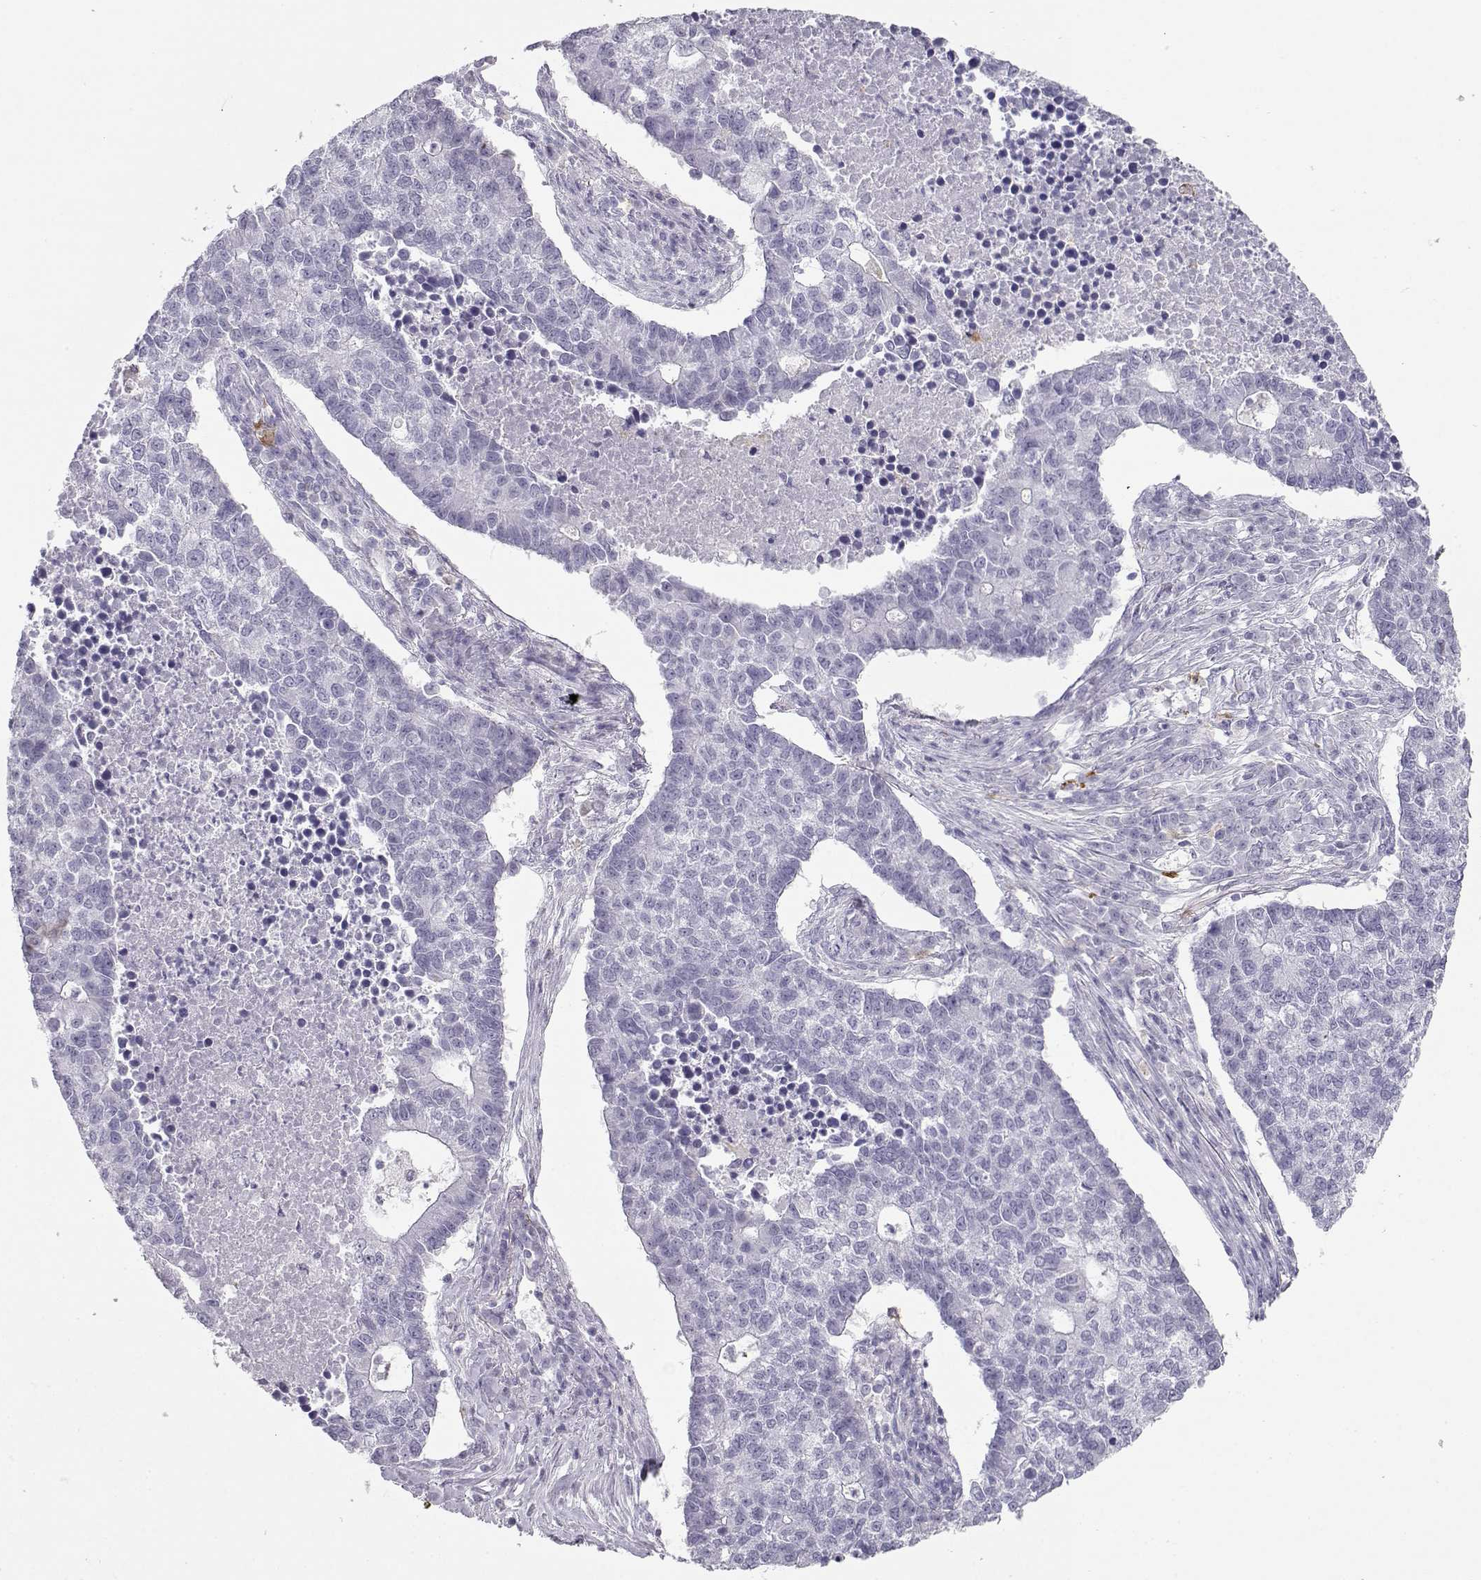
{"staining": {"intensity": "negative", "quantity": "none", "location": "none"}, "tissue": "lung cancer", "cell_type": "Tumor cells", "image_type": "cancer", "snomed": [{"axis": "morphology", "description": "Adenocarcinoma, NOS"}, {"axis": "topography", "description": "Lung"}], "caption": "Immunohistochemistry of lung cancer (adenocarcinoma) exhibits no expression in tumor cells.", "gene": "NUTM1", "patient": {"sex": "male", "age": 57}}